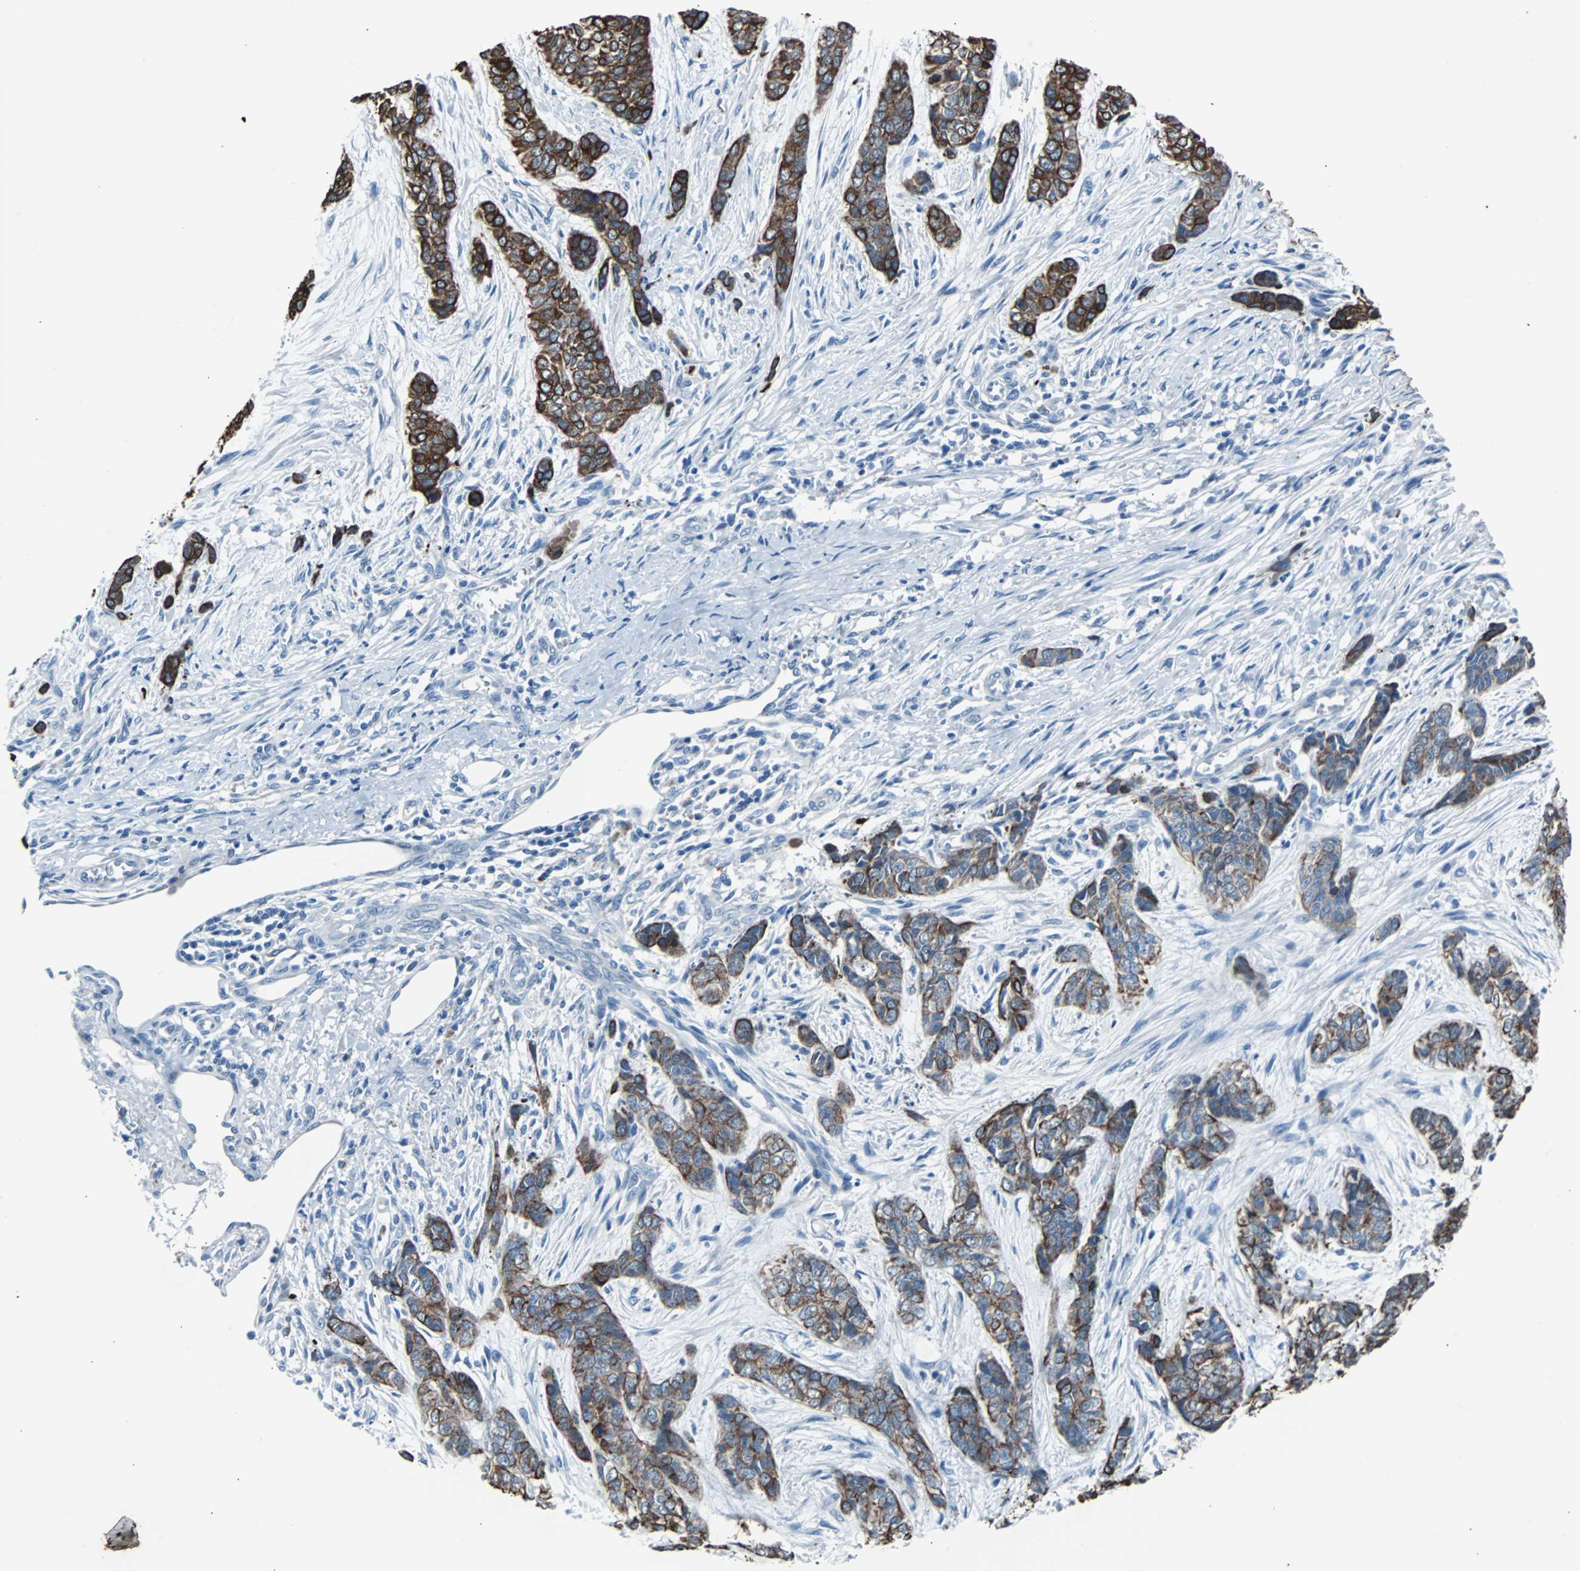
{"staining": {"intensity": "strong", "quantity": ">75%", "location": "cytoplasmic/membranous"}, "tissue": "skin cancer", "cell_type": "Tumor cells", "image_type": "cancer", "snomed": [{"axis": "morphology", "description": "Basal cell carcinoma"}, {"axis": "topography", "description": "Skin"}], "caption": "This photomicrograph demonstrates immunohistochemistry staining of human skin cancer, with high strong cytoplasmic/membranous positivity in approximately >75% of tumor cells.", "gene": "KRT7", "patient": {"sex": "female", "age": 64}}